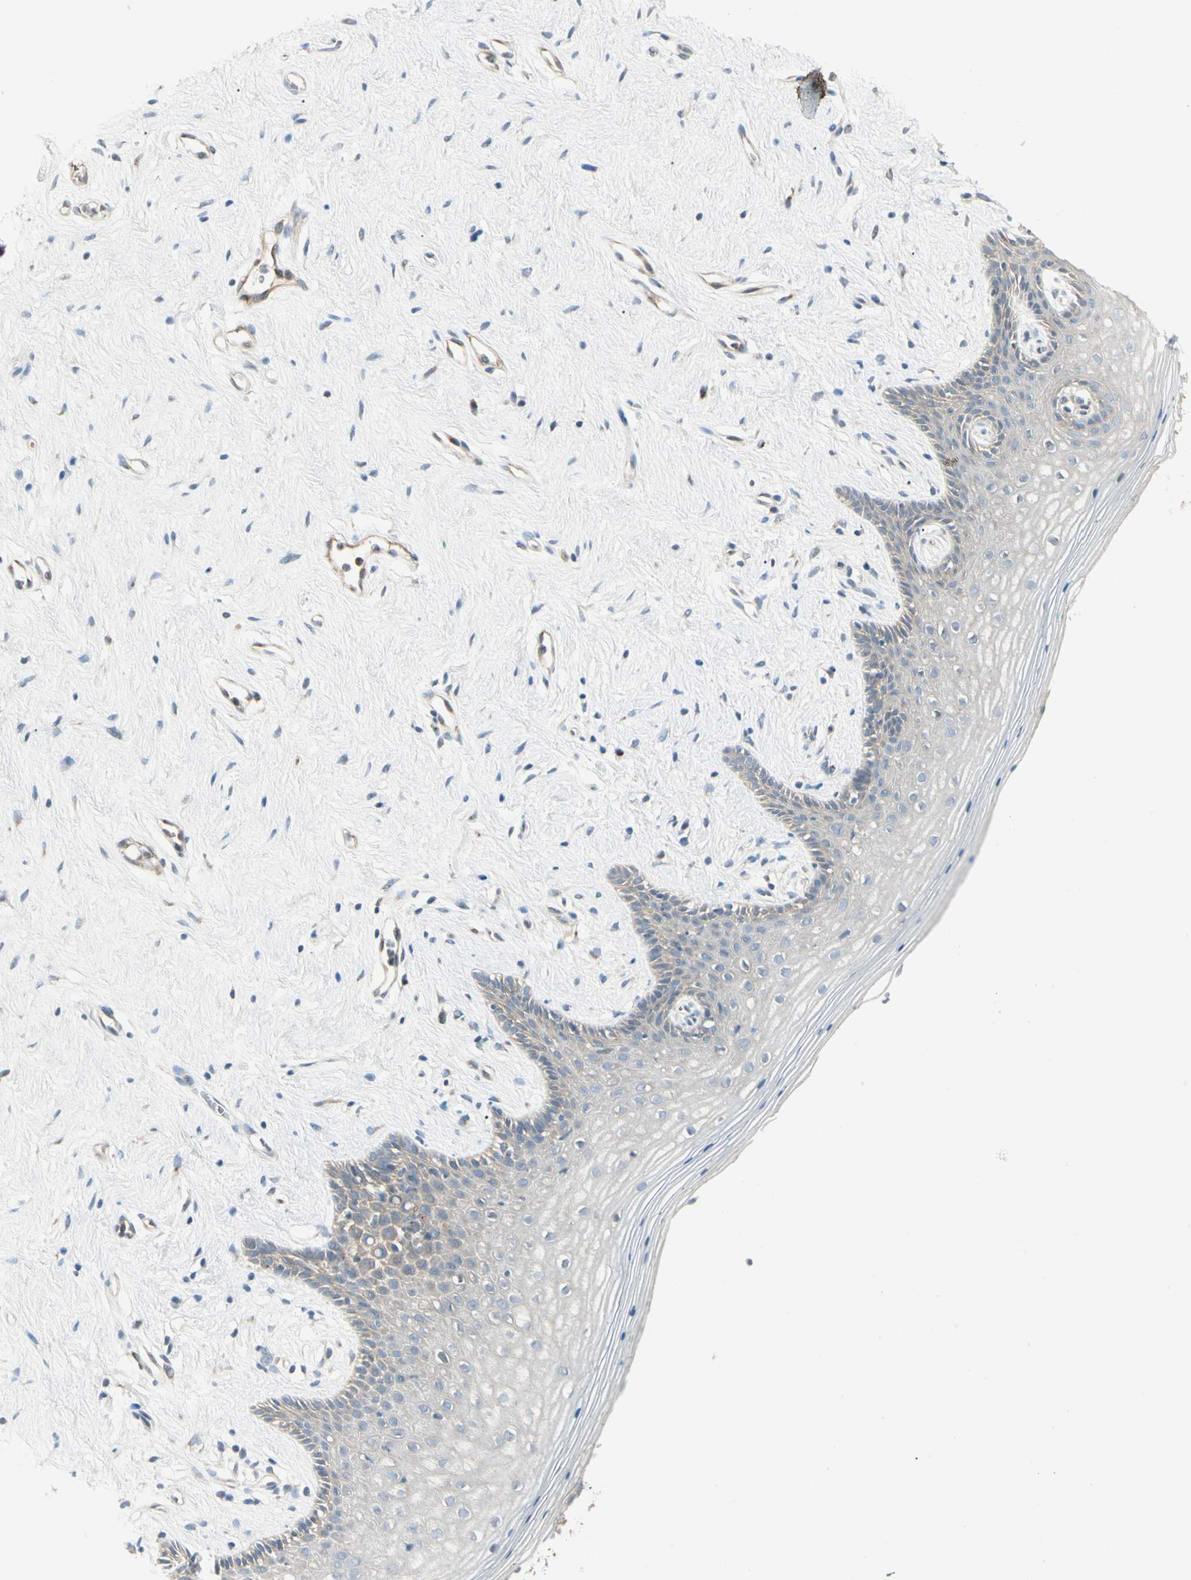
{"staining": {"intensity": "weak", "quantity": "<25%", "location": "cytoplasmic/membranous"}, "tissue": "vagina", "cell_type": "Squamous epithelial cells", "image_type": "normal", "snomed": [{"axis": "morphology", "description": "Normal tissue, NOS"}, {"axis": "topography", "description": "Vagina"}], "caption": "Image shows no protein staining in squamous epithelial cells of normal vagina.", "gene": "ABCA3", "patient": {"sex": "female", "age": 44}}